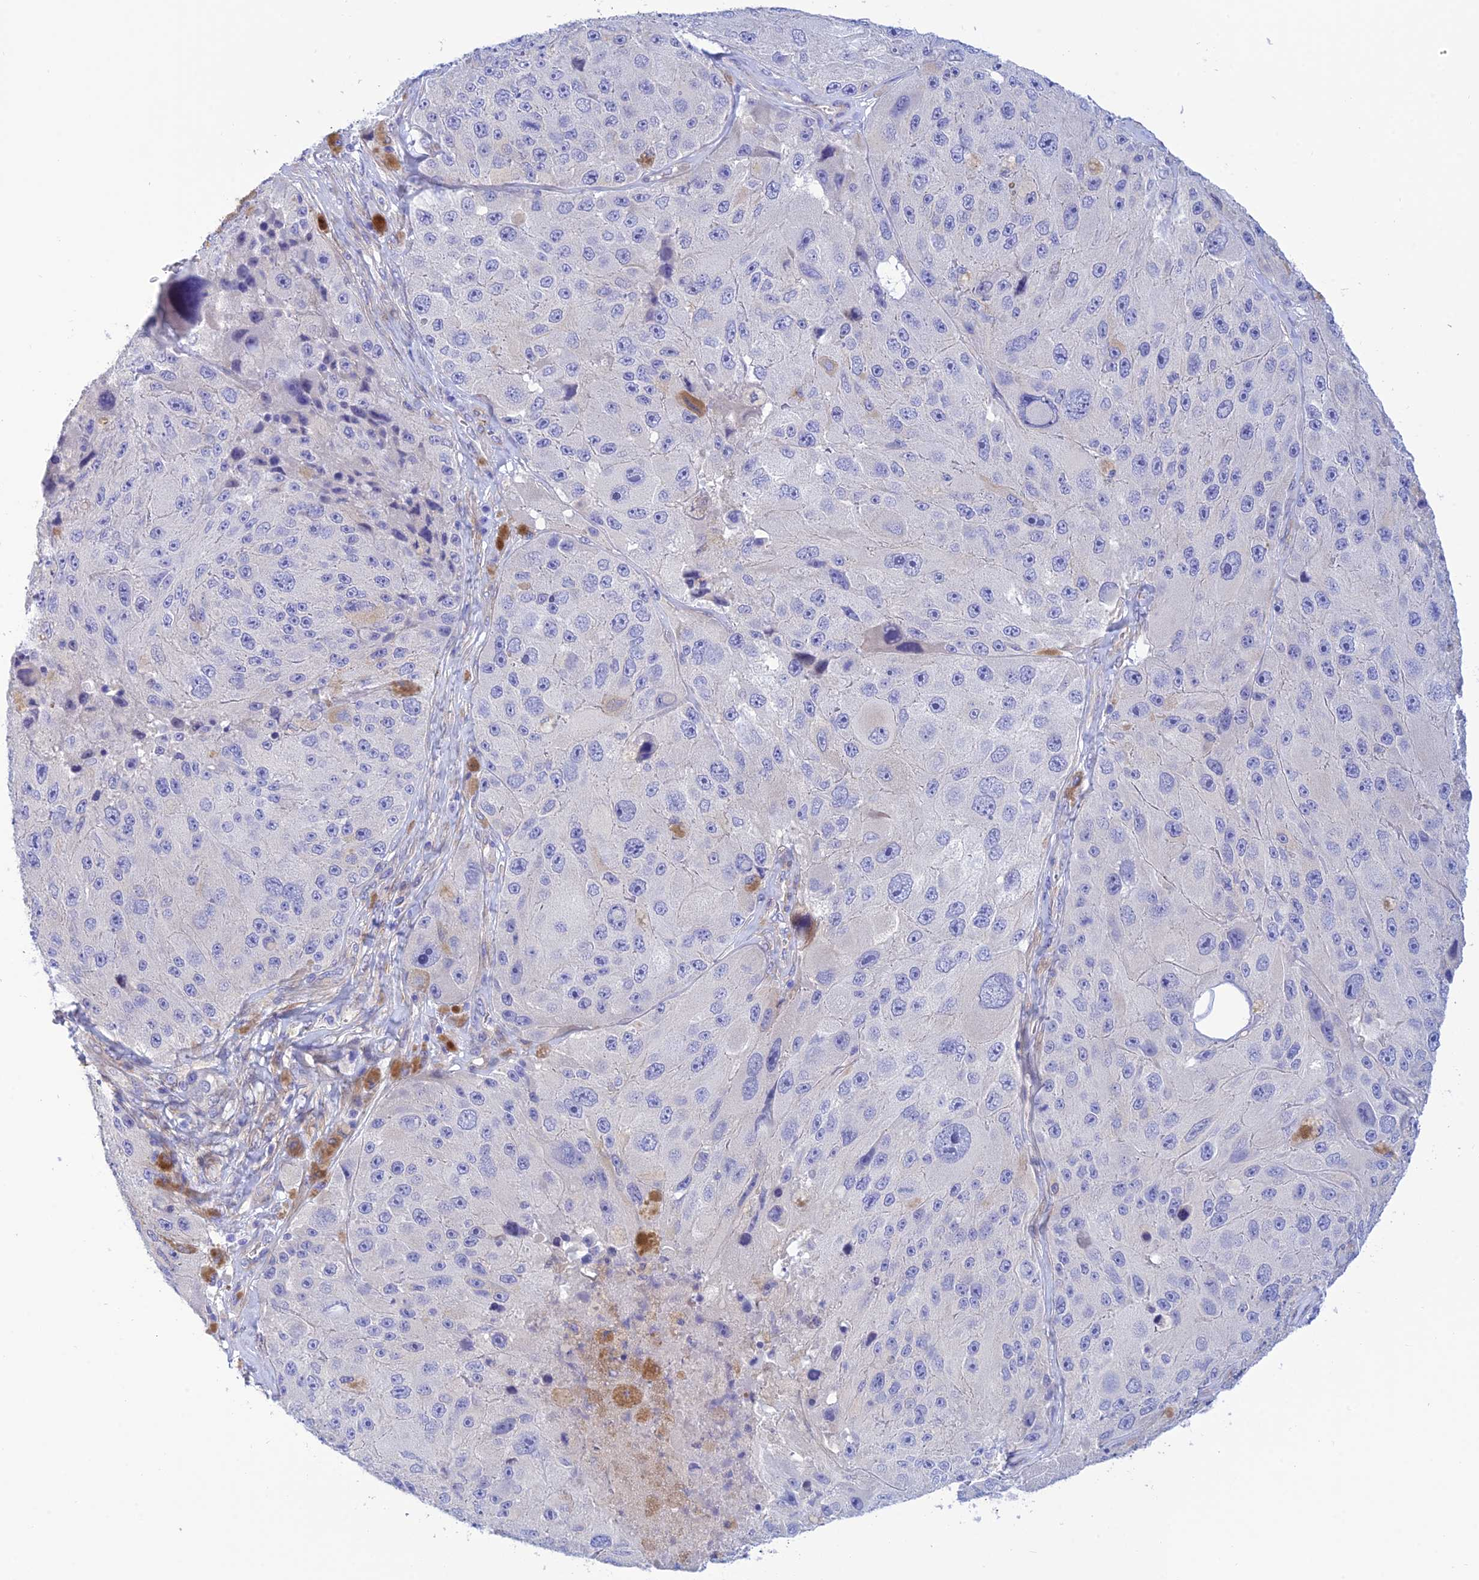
{"staining": {"intensity": "negative", "quantity": "none", "location": "none"}, "tissue": "melanoma", "cell_type": "Tumor cells", "image_type": "cancer", "snomed": [{"axis": "morphology", "description": "Malignant melanoma, Metastatic site"}, {"axis": "topography", "description": "Lymph node"}], "caption": "This is an immunohistochemistry photomicrograph of malignant melanoma (metastatic site). There is no expression in tumor cells.", "gene": "ZDHHC16", "patient": {"sex": "male", "age": 62}}